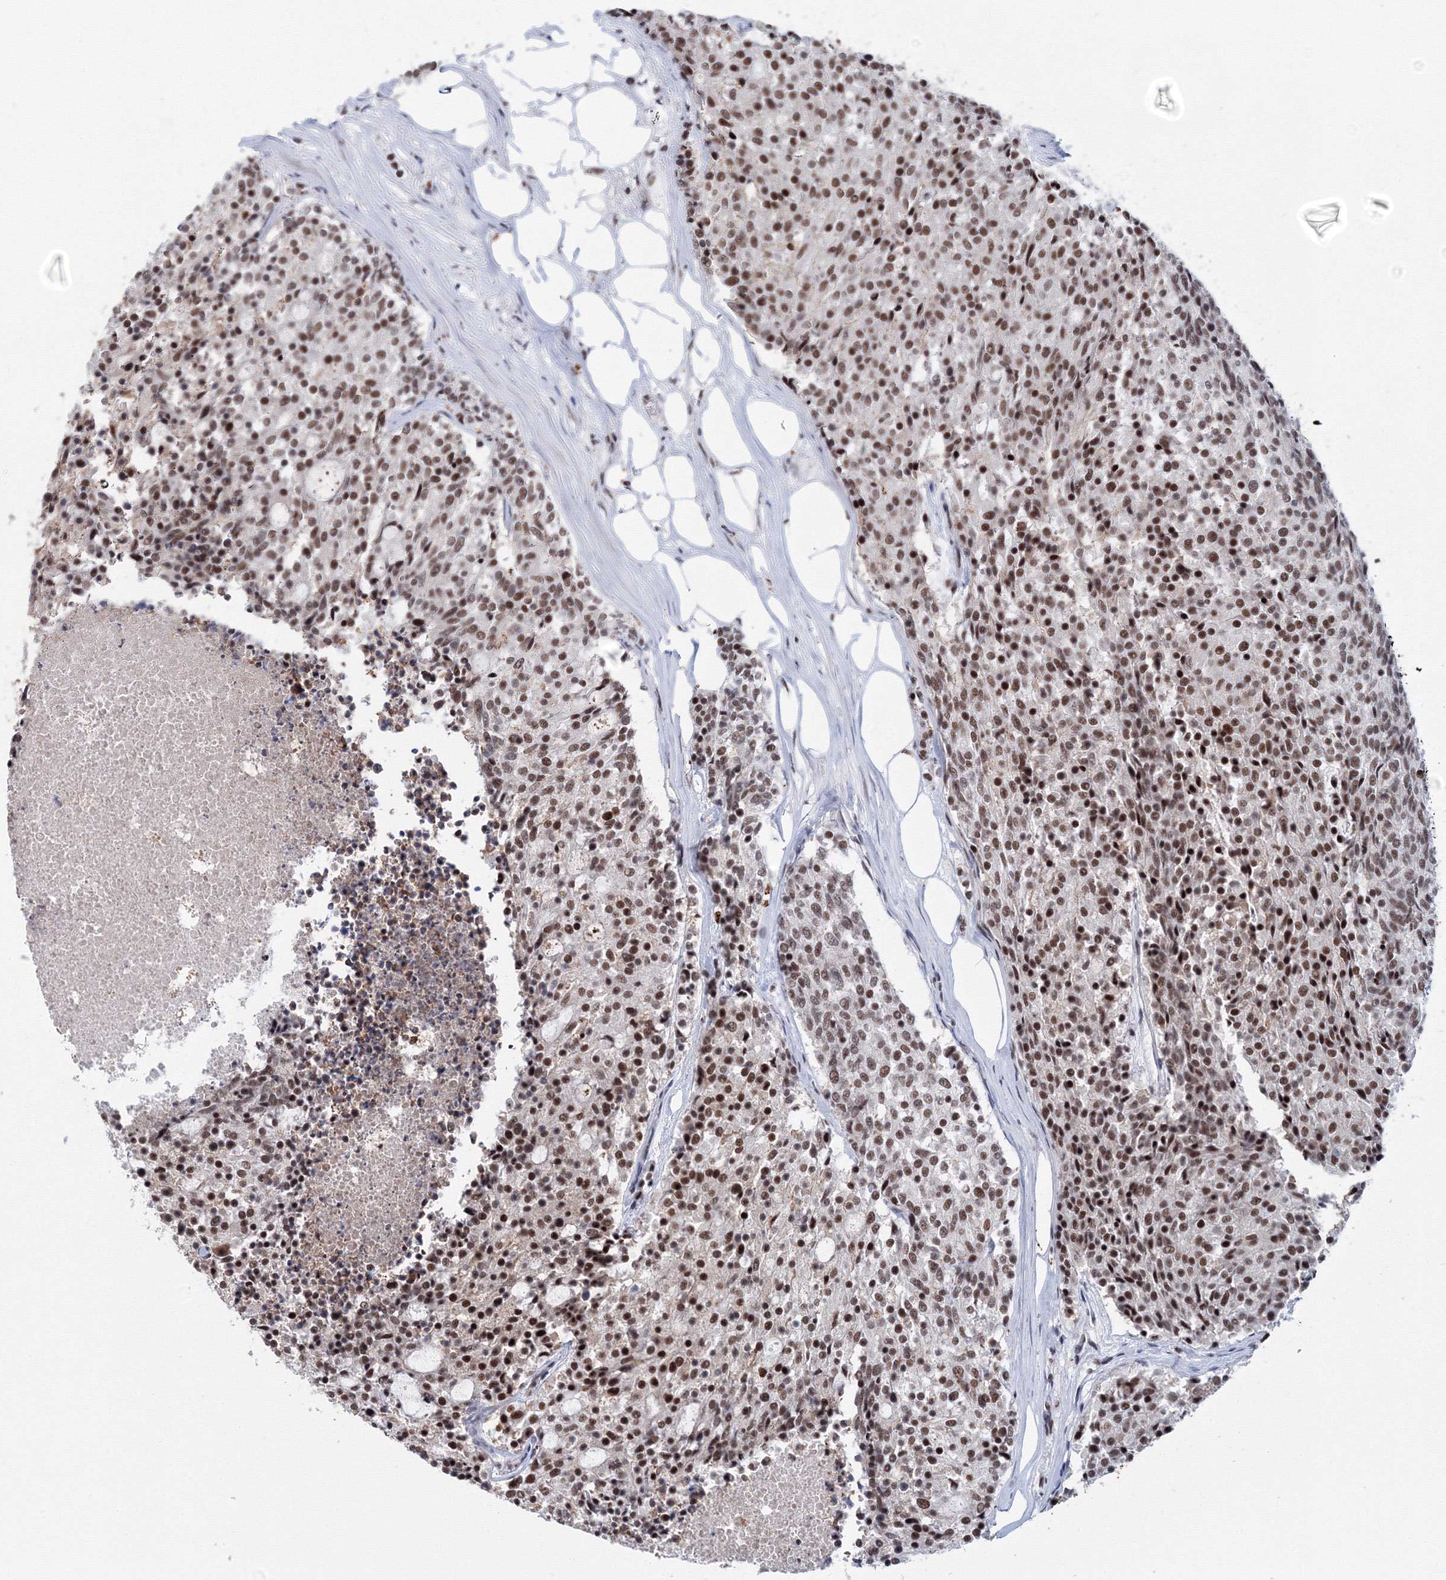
{"staining": {"intensity": "strong", "quantity": ">75%", "location": "nuclear"}, "tissue": "carcinoid", "cell_type": "Tumor cells", "image_type": "cancer", "snomed": [{"axis": "morphology", "description": "Carcinoid, malignant, NOS"}, {"axis": "topography", "description": "Pancreas"}], "caption": "Immunohistochemical staining of human carcinoid (malignant) displays high levels of strong nuclear protein staining in about >75% of tumor cells.", "gene": "SF3B6", "patient": {"sex": "female", "age": 54}}